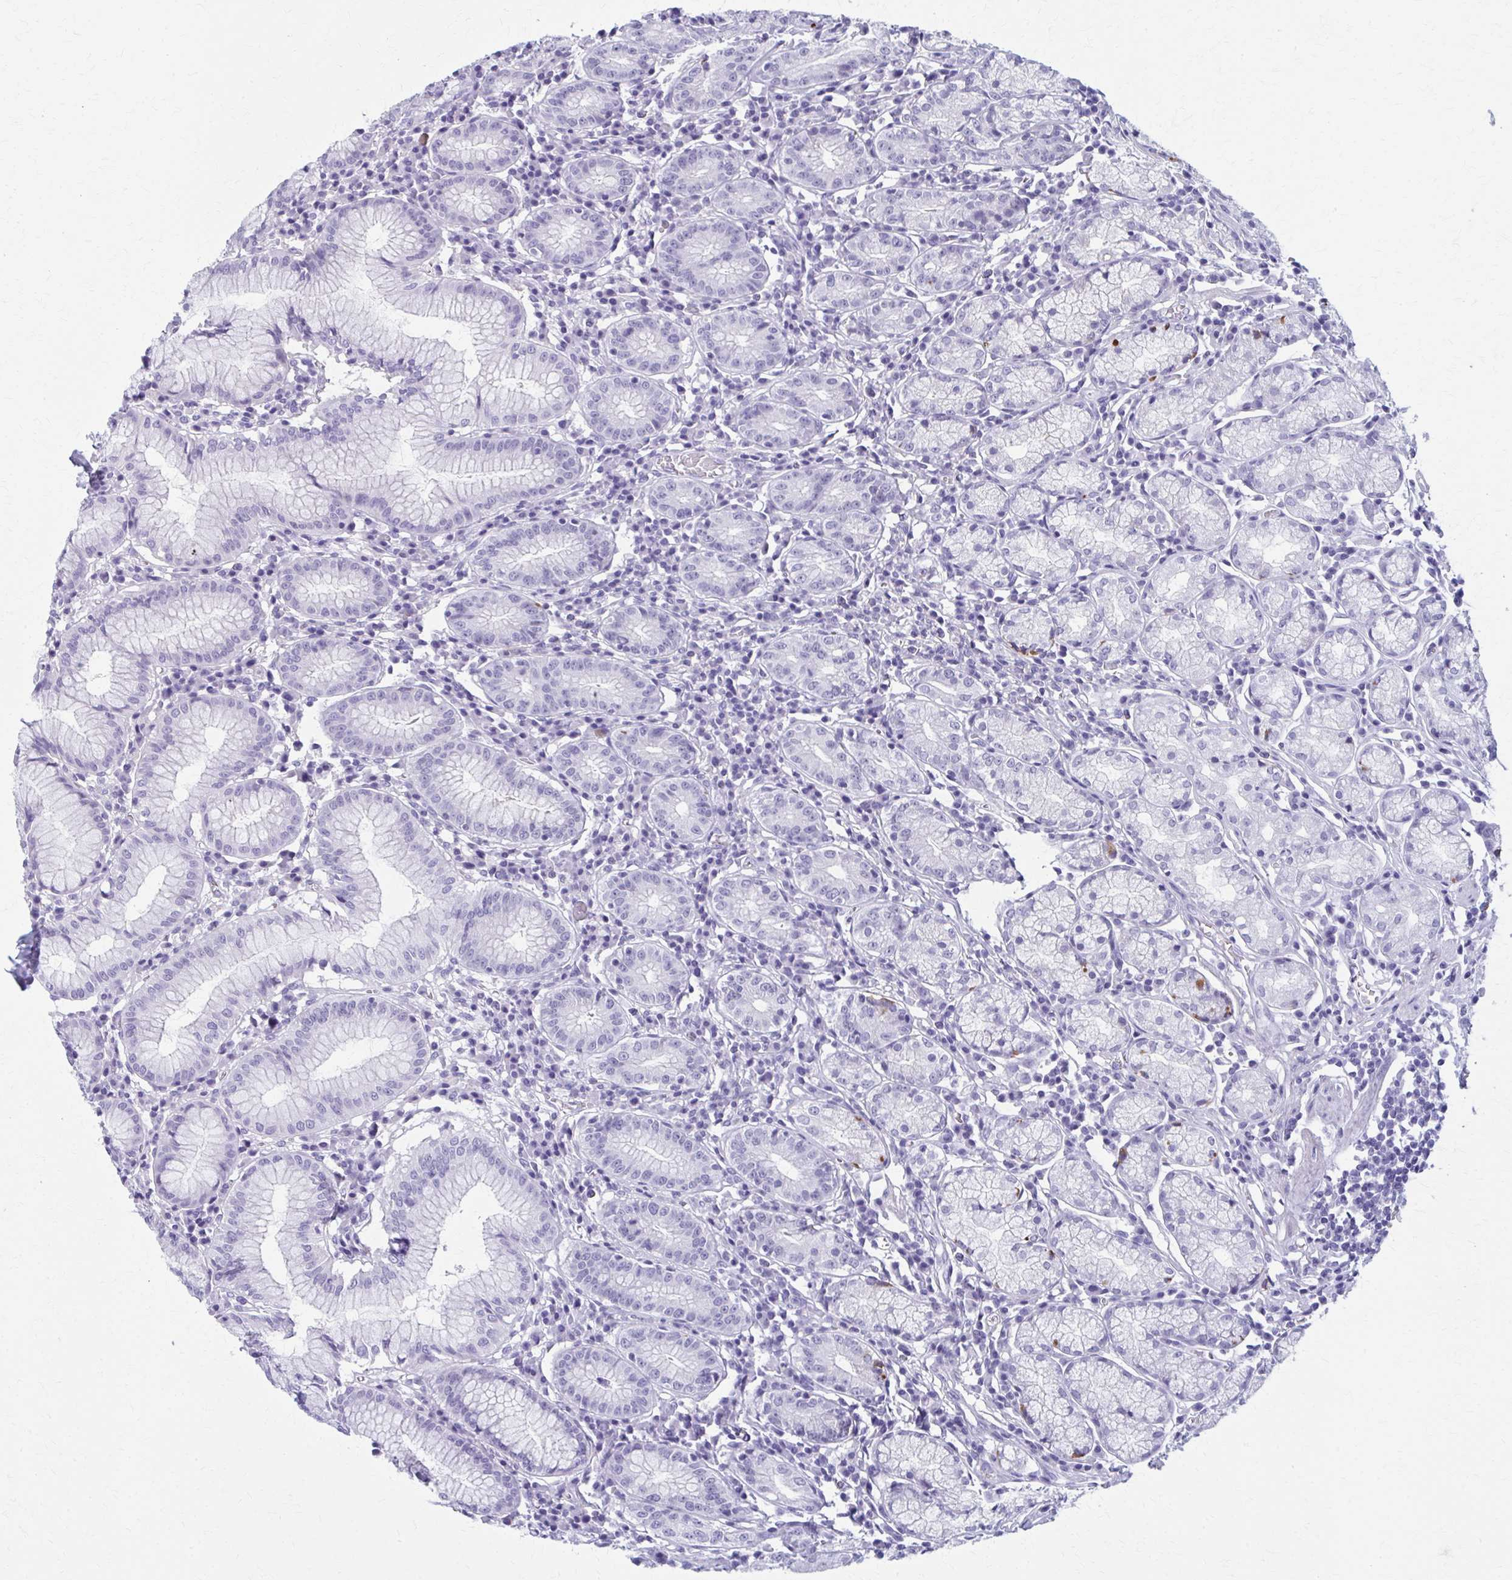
{"staining": {"intensity": "moderate", "quantity": "<25%", "location": "cytoplasmic/membranous"}, "tissue": "stomach", "cell_type": "Glandular cells", "image_type": "normal", "snomed": [{"axis": "morphology", "description": "Normal tissue, NOS"}, {"axis": "topography", "description": "Stomach"}], "caption": "DAB immunohistochemical staining of benign human stomach displays moderate cytoplasmic/membranous protein expression in about <25% of glandular cells.", "gene": "MPLKIP", "patient": {"sex": "male", "age": 55}}